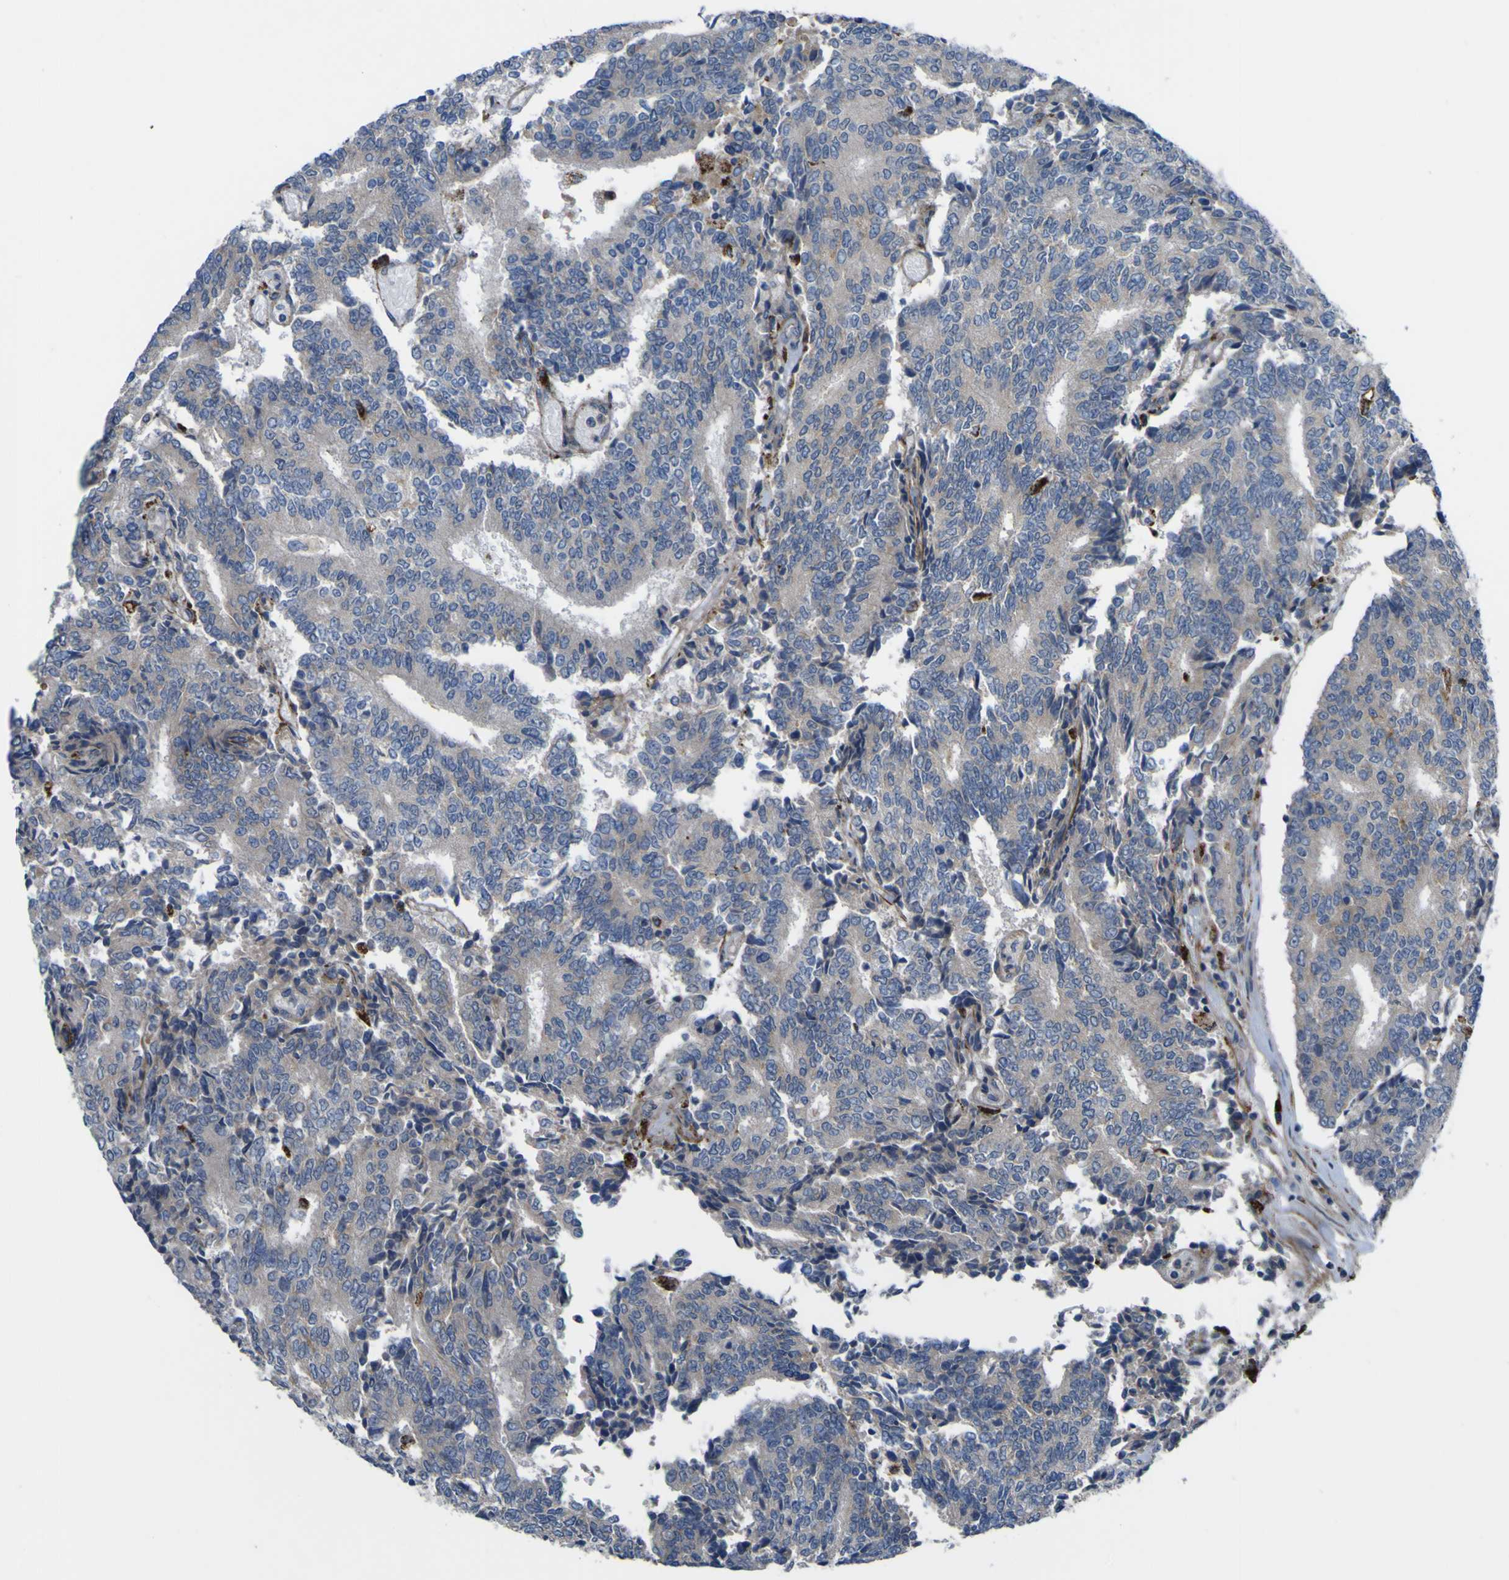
{"staining": {"intensity": "negative", "quantity": "none", "location": "none"}, "tissue": "prostate cancer", "cell_type": "Tumor cells", "image_type": "cancer", "snomed": [{"axis": "morphology", "description": "Normal tissue, NOS"}, {"axis": "morphology", "description": "Adenocarcinoma, High grade"}, {"axis": "topography", "description": "Prostate"}, {"axis": "topography", "description": "Seminal veicle"}], "caption": "An immunohistochemistry (IHC) image of prostate cancer is shown. There is no staining in tumor cells of prostate cancer.", "gene": "GPLD1", "patient": {"sex": "male", "age": 55}}